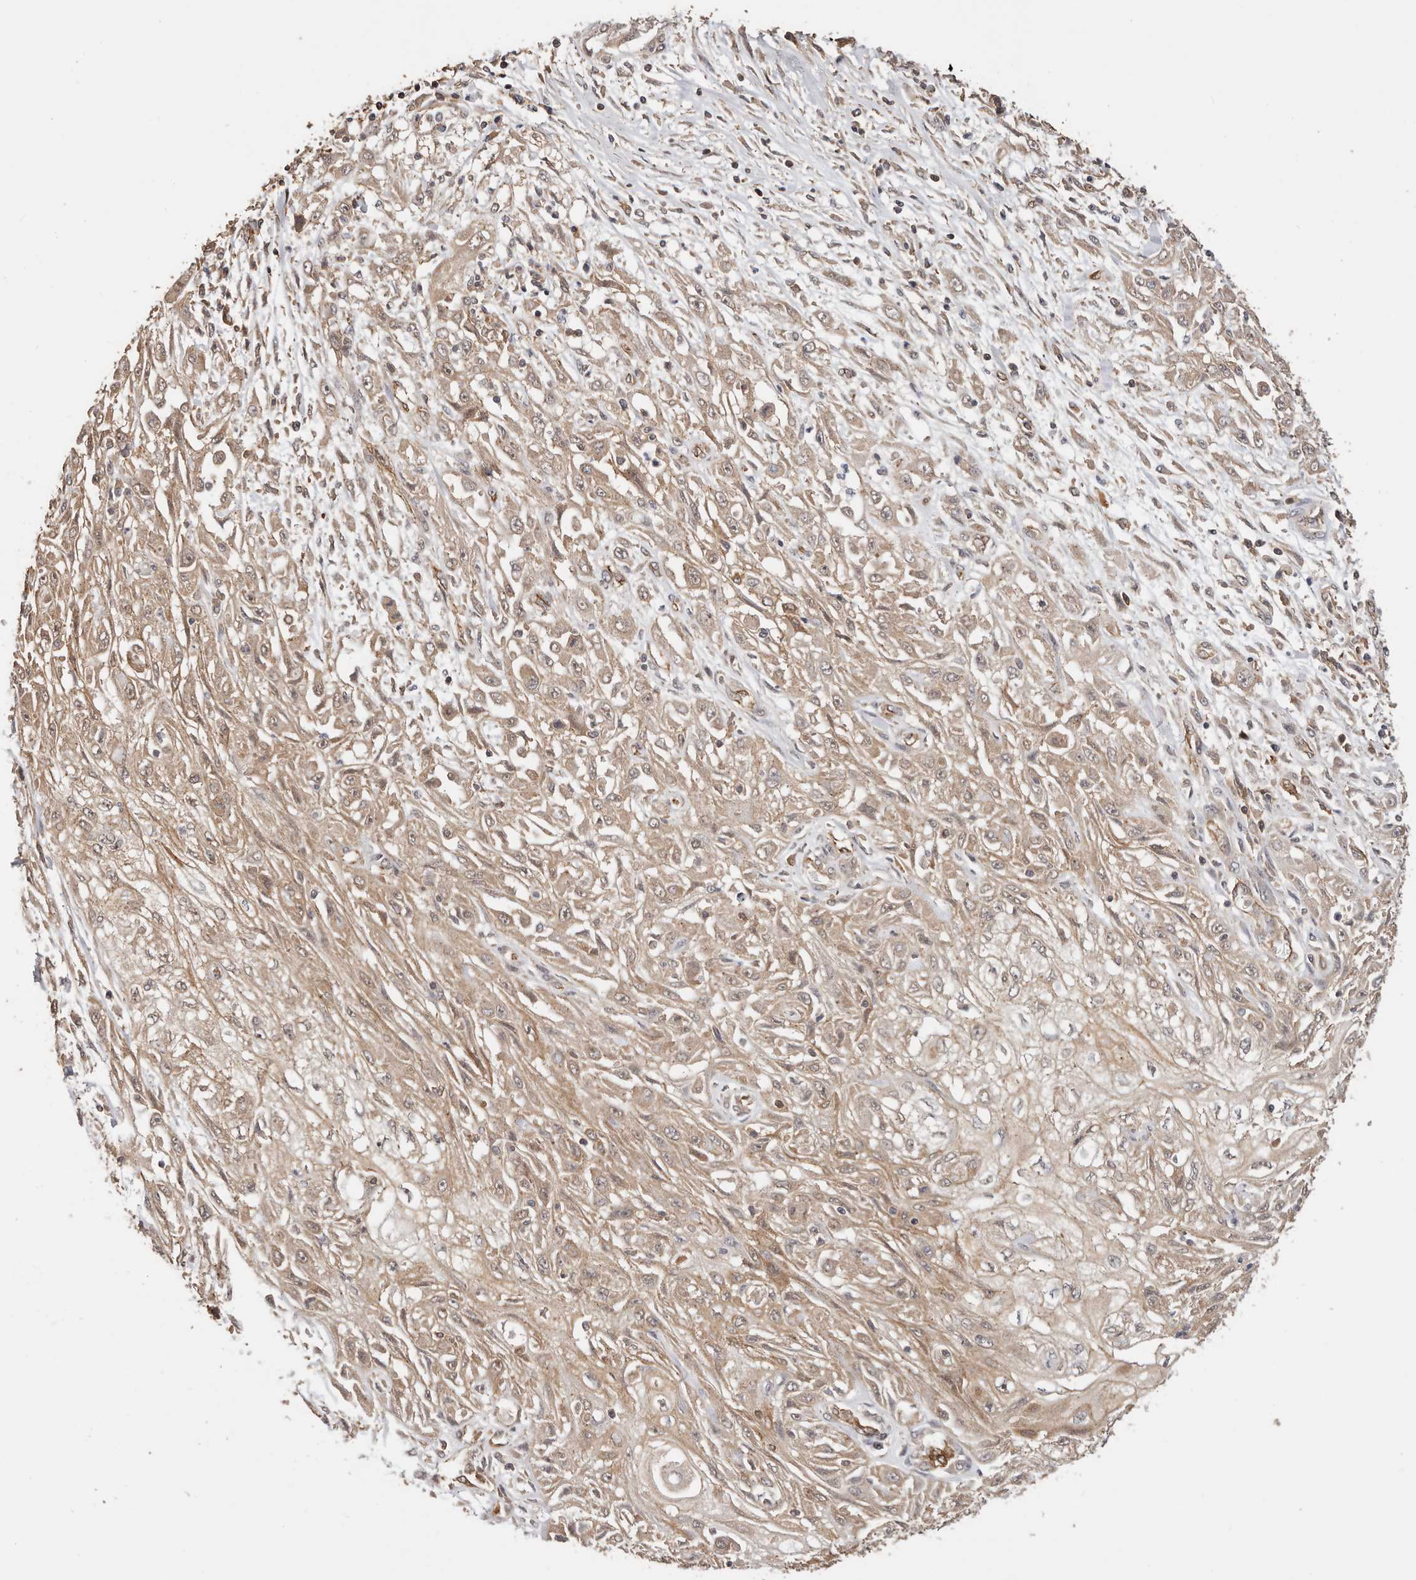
{"staining": {"intensity": "weak", "quantity": ">75%", "location": "cytoplasmic/membranous"}, "tissue": "skin cancer", "cell_type": "Tumor cells", "image_type": "cancer", "snomed": [{"axis": "morphology", "description": "Squamous cell carcinoma, NOS"}, {"axis": "morphology", "description": "Squamous cell carcinoma, metastatic, NOS"}, {"axis": "topography", "description": "Skin"}, {"axis": "topography", "description": "Lymph node"}], "caption": "Immunohistochemical staining of human skin cancer exhibits low levels of weak cytoplasmic/membranous protein positivity in about >75% of tumor cells. The protein of interest is shown in brown color, while the nuclei are stained blue.", "gene": "AFDN", "patient": {"sex": "male", "age": 75}}